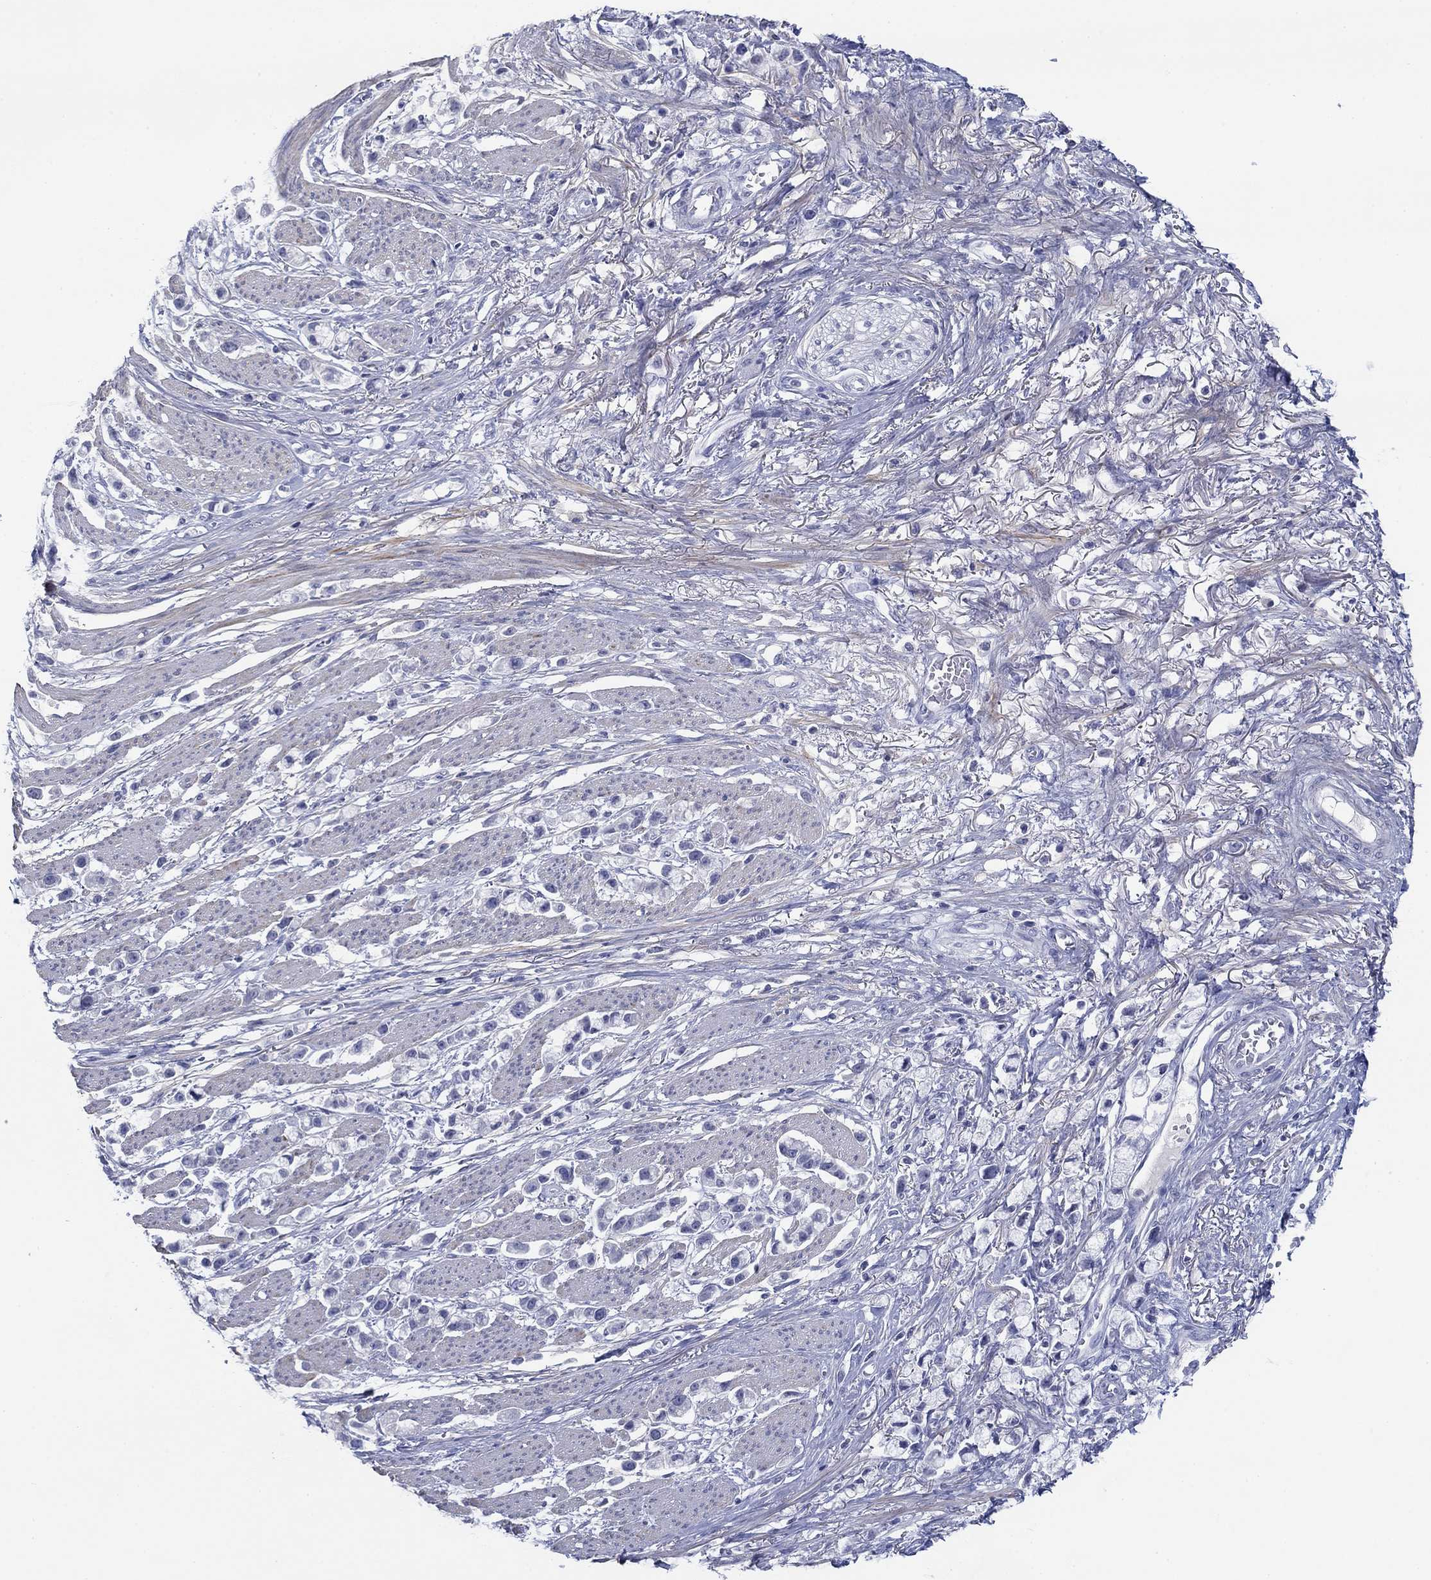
{"staining": {"intensity": "negative", "quantity": "none", "location": "none"}, "tissue": "stomach cancer", "cell_type": "Tumor cells", "image_type": "cancer", "snomed": [{"axis": "morphology", "description": "Adenocarcinoma, NOS"}, {"axis": "topography", "description": "Stomach"}], "caption": "The immunohistochemistry (IHC) photomicrograph has no significant expression in tumor cells of stomach adenocarcinoma tissue.", "gene": "PDYN", "patient": {"sex": "female", "age": 81}}